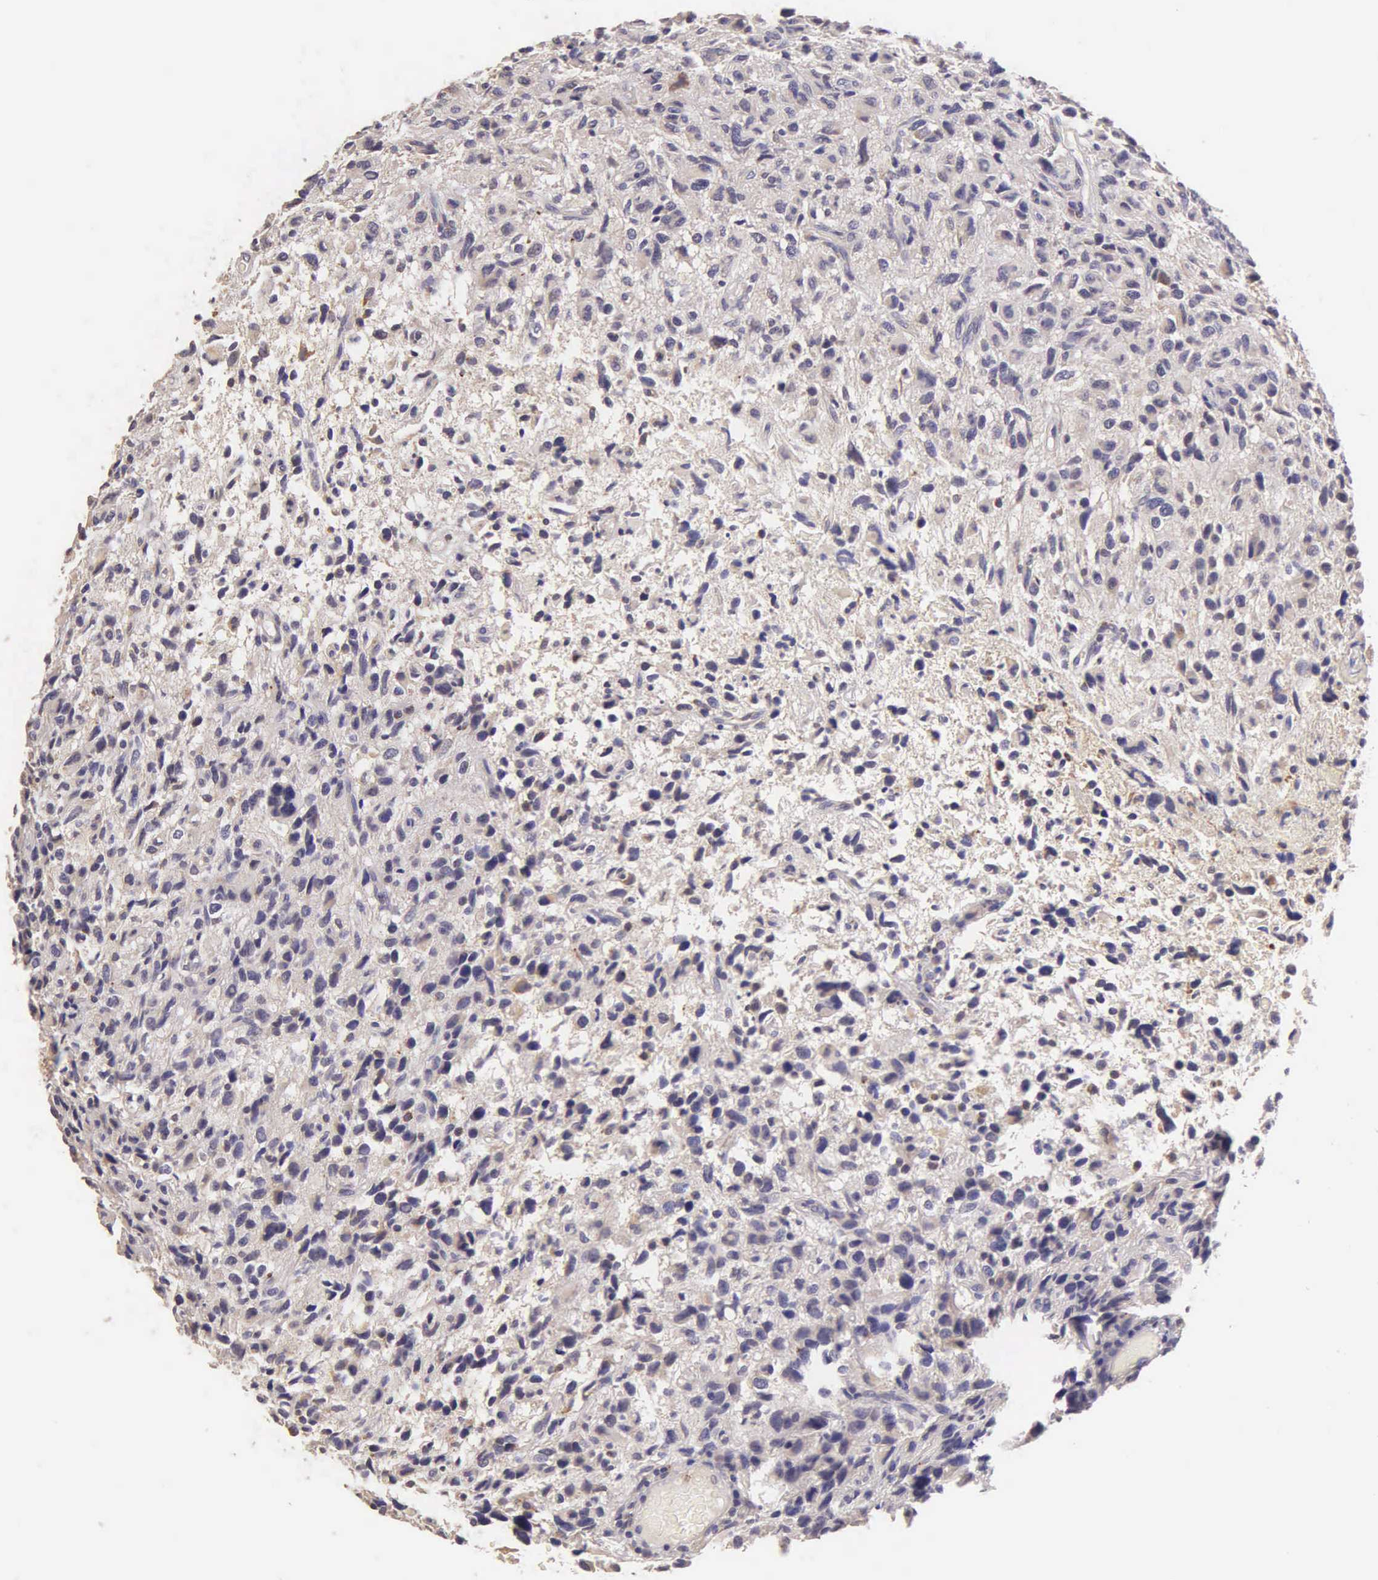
{"staining": {"intensity": "weak", "quantity": "<25%", "location": "cytoplasmic/membranous"}, "tissue": "glioma", "cell_type": "Tumor cells", "image_type": "cancer", "snomed": [{"axis": "morphology", "description": "Glioma, malignant, High grade"}, {"axis": "topography", "description": "Brain"}], "caption": "An immunohistochemistry (IHC) micrograph of malignant high-grade glioma is shown. There is no staining in tumor cells of malignant high-grade glioma.", "gene": "ESR1", "patient": {"sex": "female", "age": 60}}